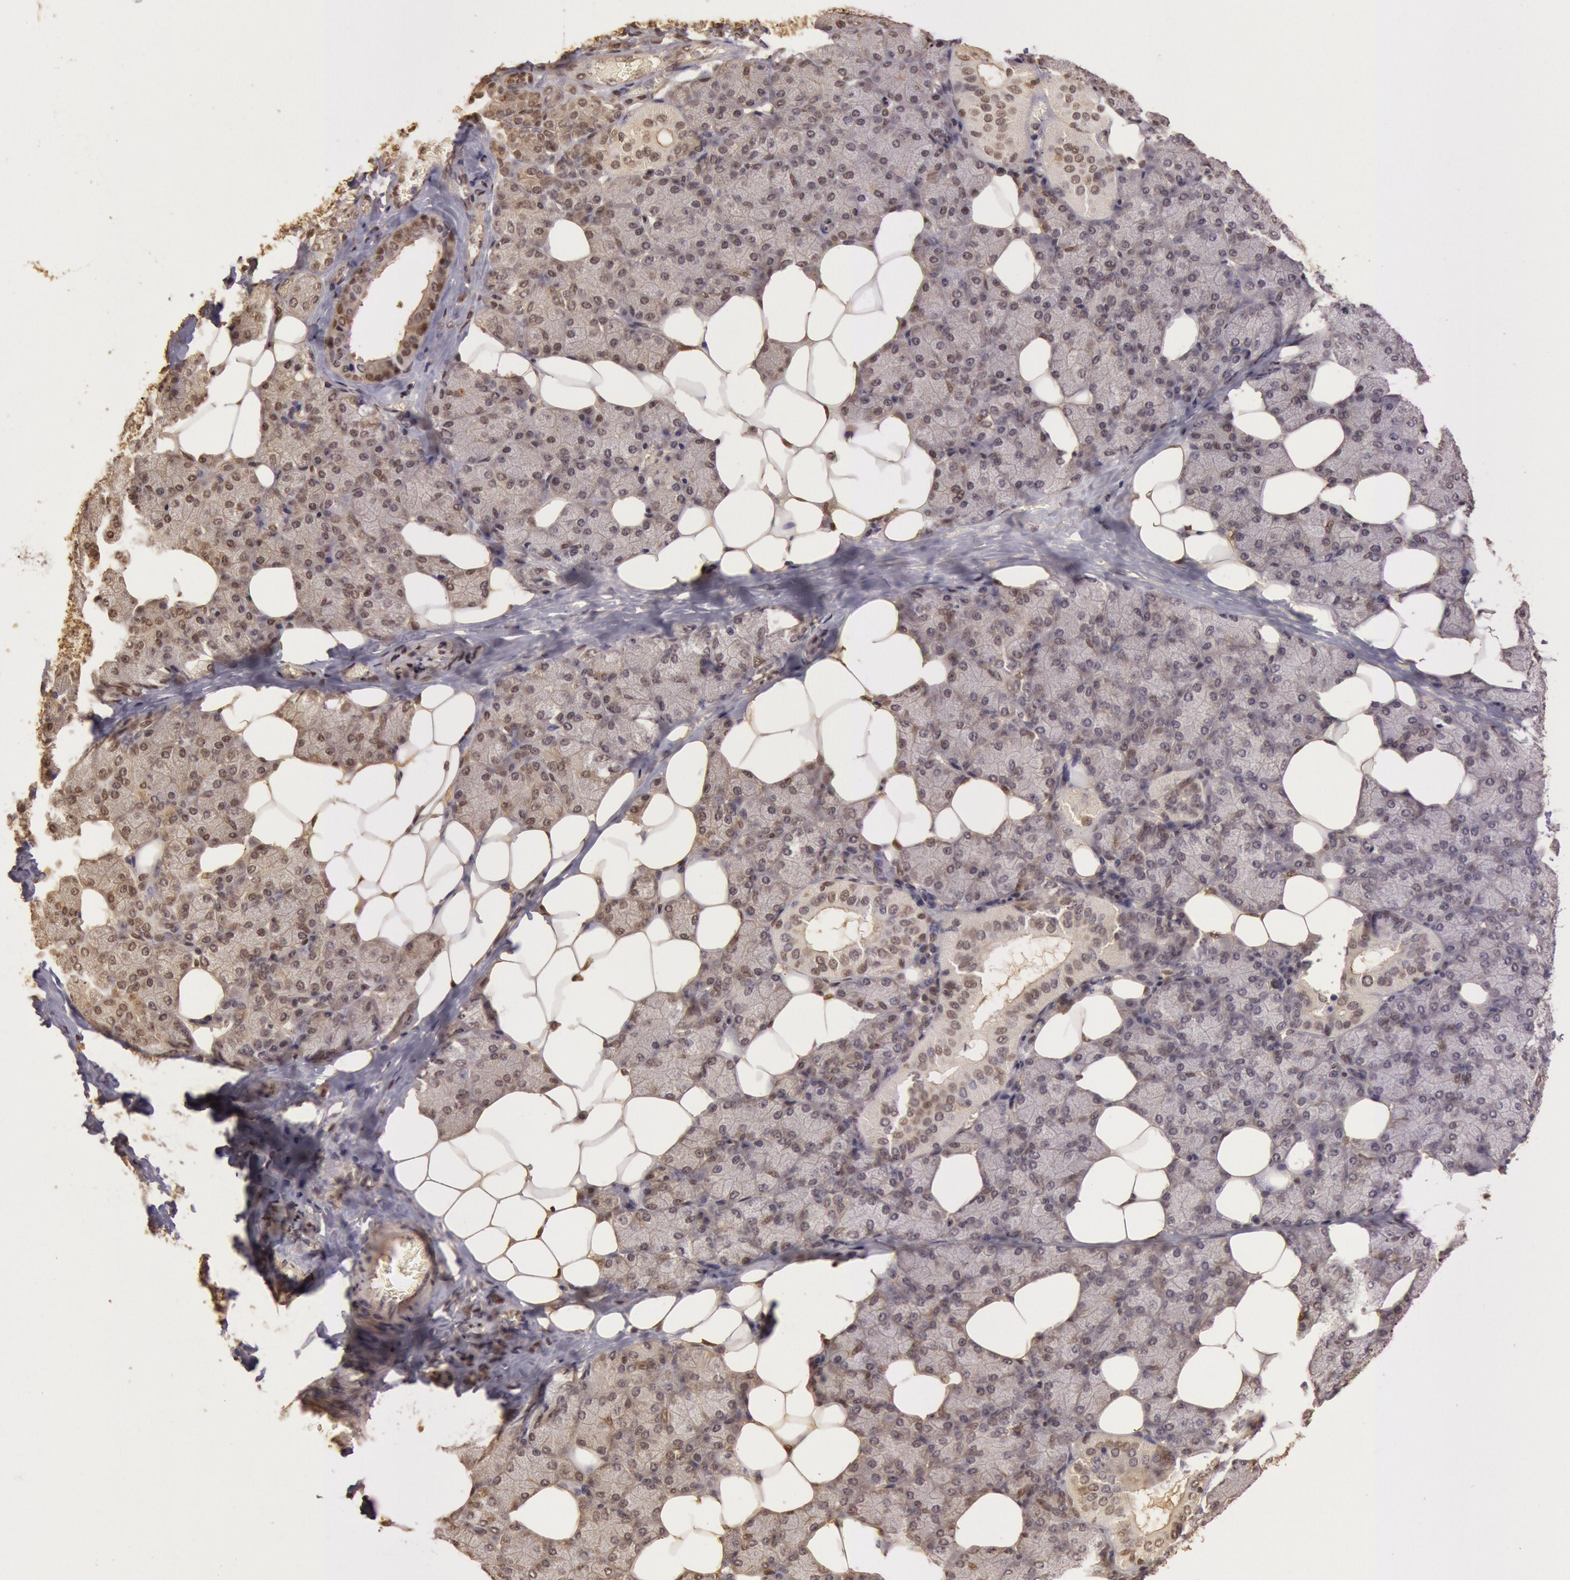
{"staining": {"intensity": "weak", "quantity": "25%-75%", "location": "cytoplasmic/membranous,nuclear"}, "tissue": "salivary gland", "cell_type": "Glandular cells", "image_type": "normal", "snomed": [{"axis": "morphology", "description": "Normal tissue, NOS"}, {"axis": "topography", "description": "Salivary gland"}, {"axis": "topography", "description": "Peripheral nerve tissue"}], "caption": "Immunohistochemical staining of normal human salivary gland demonstrates low levels of weak cytoplasmic/membranous,nuclear expression in about 25%-75% of glandular cells.", "gene": "SOD1", "patient": {"sex": "male", "age": 62}}